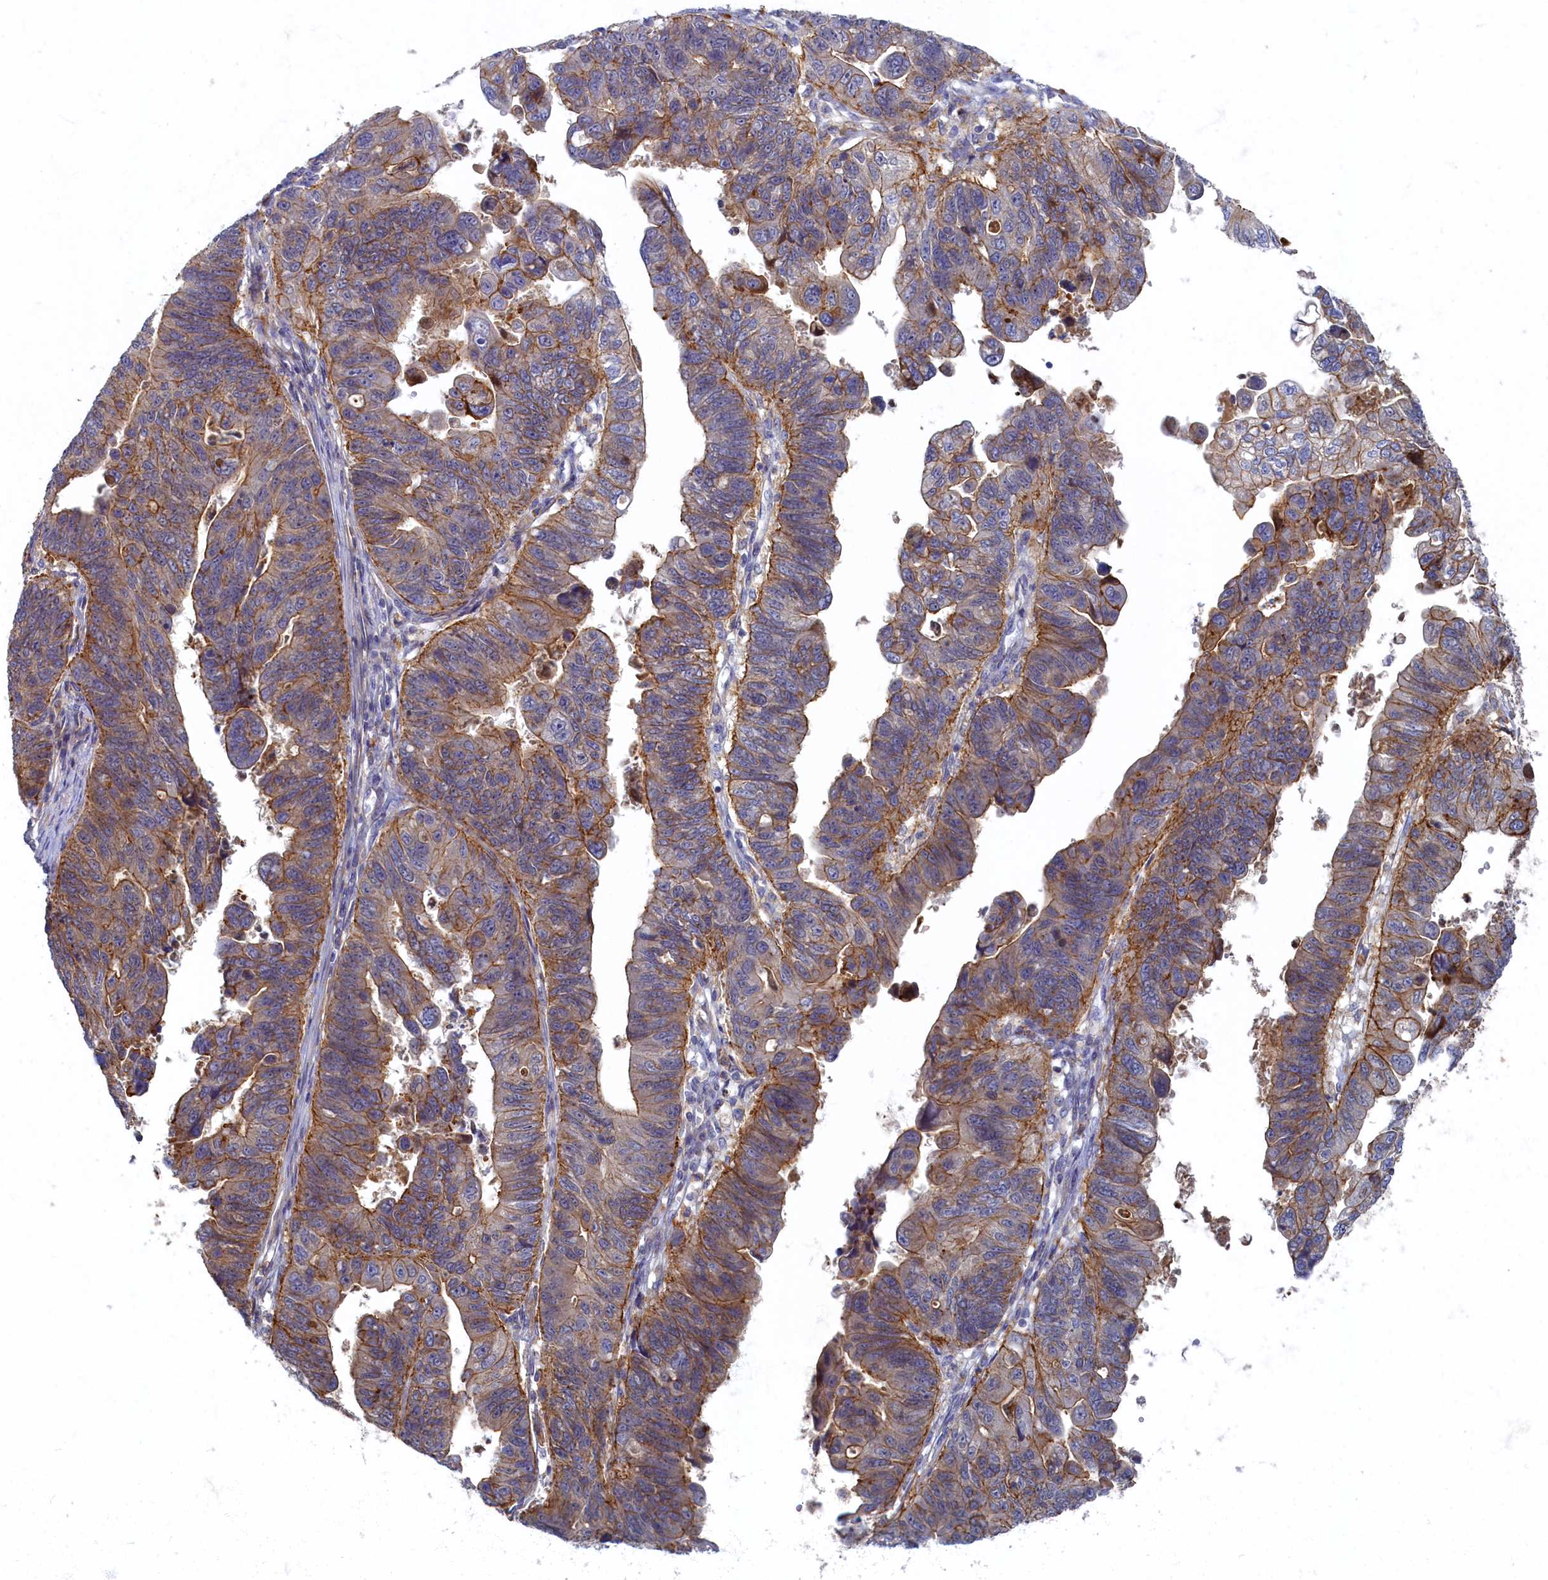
{"staining": {"intensity": "moderate", "quantity": ">75%", "location": "cytoplasmic/membranous"}, "tissue": "stomach cancer", "cell_type": "Tumor cells", "image_type": "cancer", "snomed": [{"axis": "morphology", "description": "Adenocarcinoma, NOS"}, {"axis": "topography", "description": "Stomach"}], "caption": "There is medium levels of moderate cytoplasmic/membranous expression in tumor cells of stomach cancer, as demonstrated by immunohistochemical staining (brown color).", "gene": "PSMG2", "patient": {"sex": "male", "age": 59}}